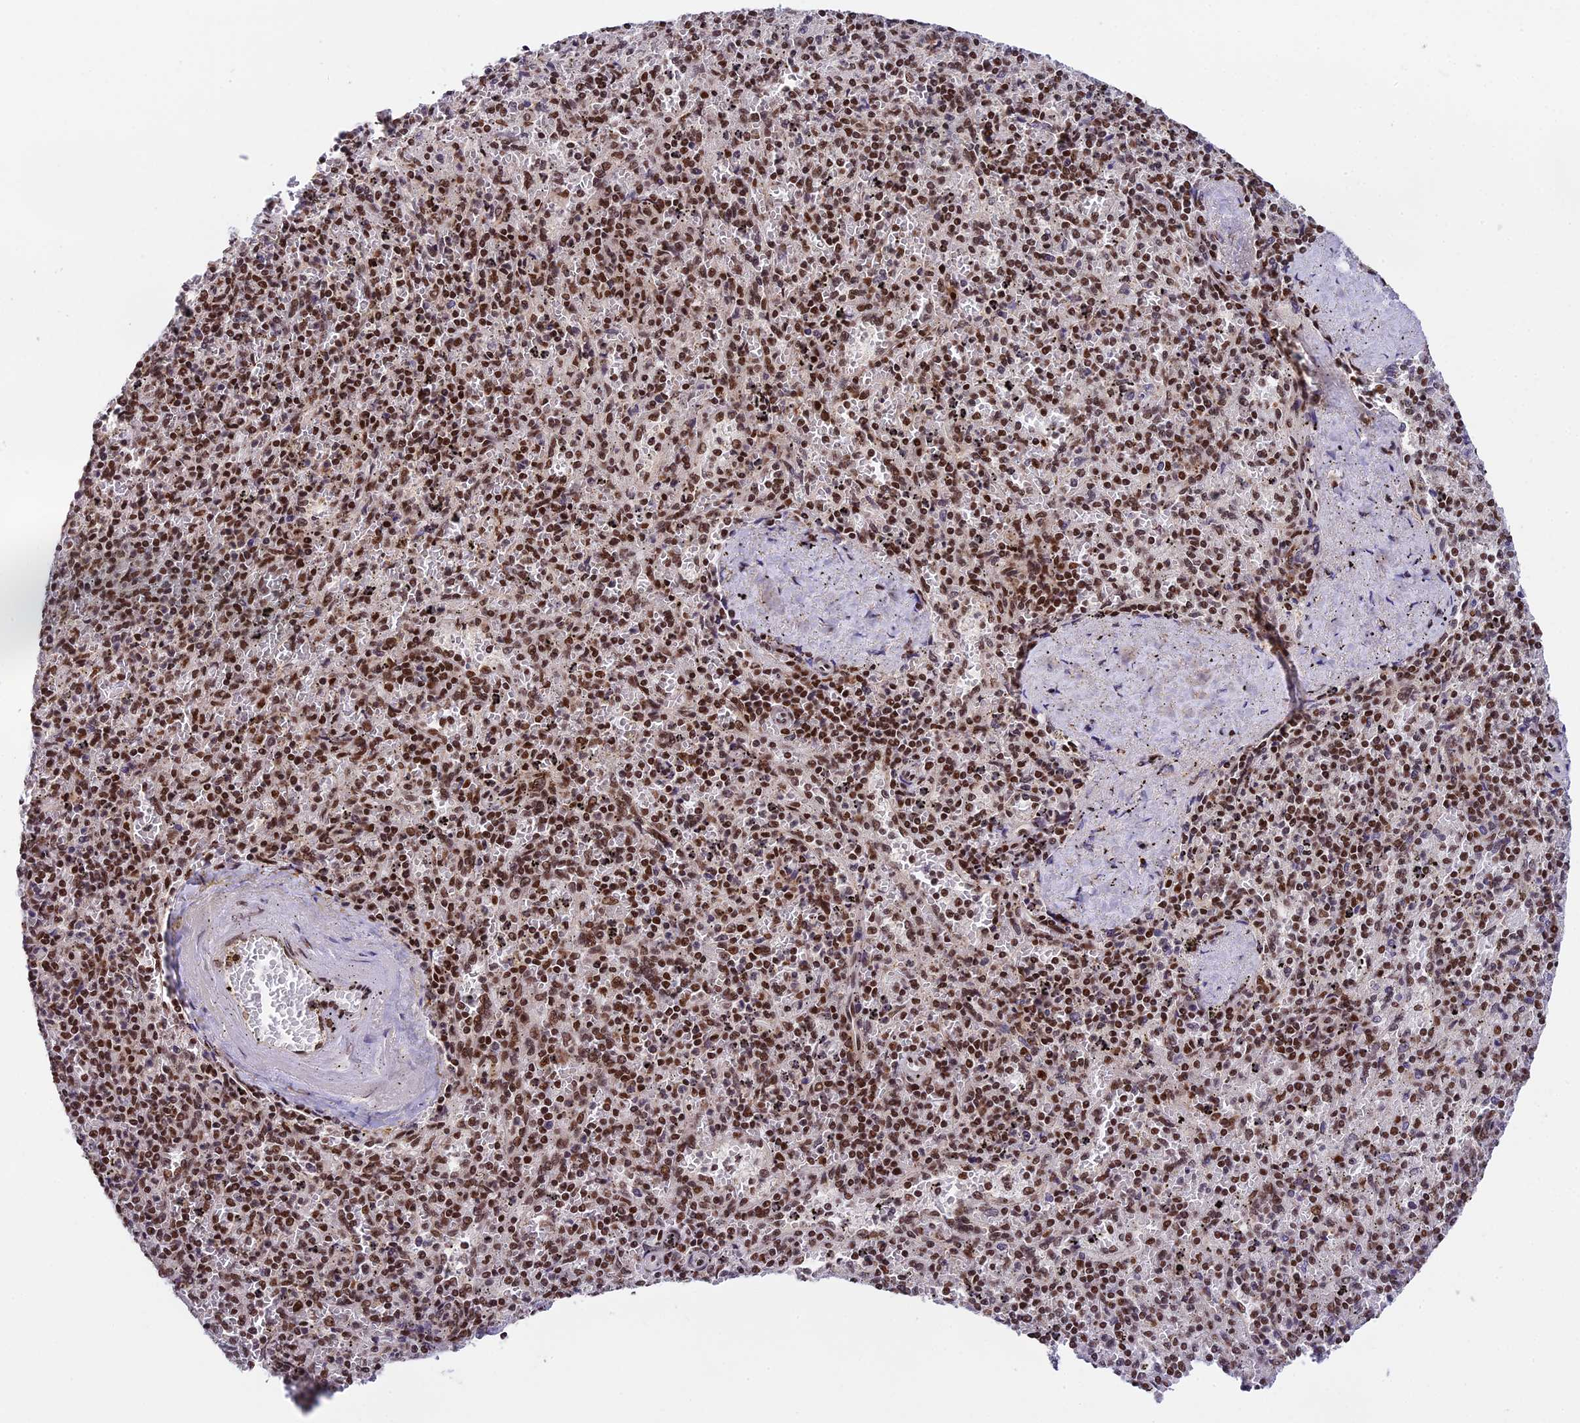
{"staining": {"intensity": "strong", "quantity": "25%-75%", "location": "nuclear"}, "tissue": "spleen", "cell_type": "Cells in red pulp", "image_type": "normal", "snomed": [{"axis": "morphology", "description": "Normal tissue, NOS"}, {"axis": "topography", "description": "Spleen"}], "caption": "Immunohistochemical staining of benign human spleen reveals 25%-75% levels of strong nuclear protein expression in about 25%-75% of cells in red pulp. (brown staining indicates protein expression, while blue staining denotes nuclei).", "gene": "RAMACL", "patient": {"sex": "male", "age": 82}}